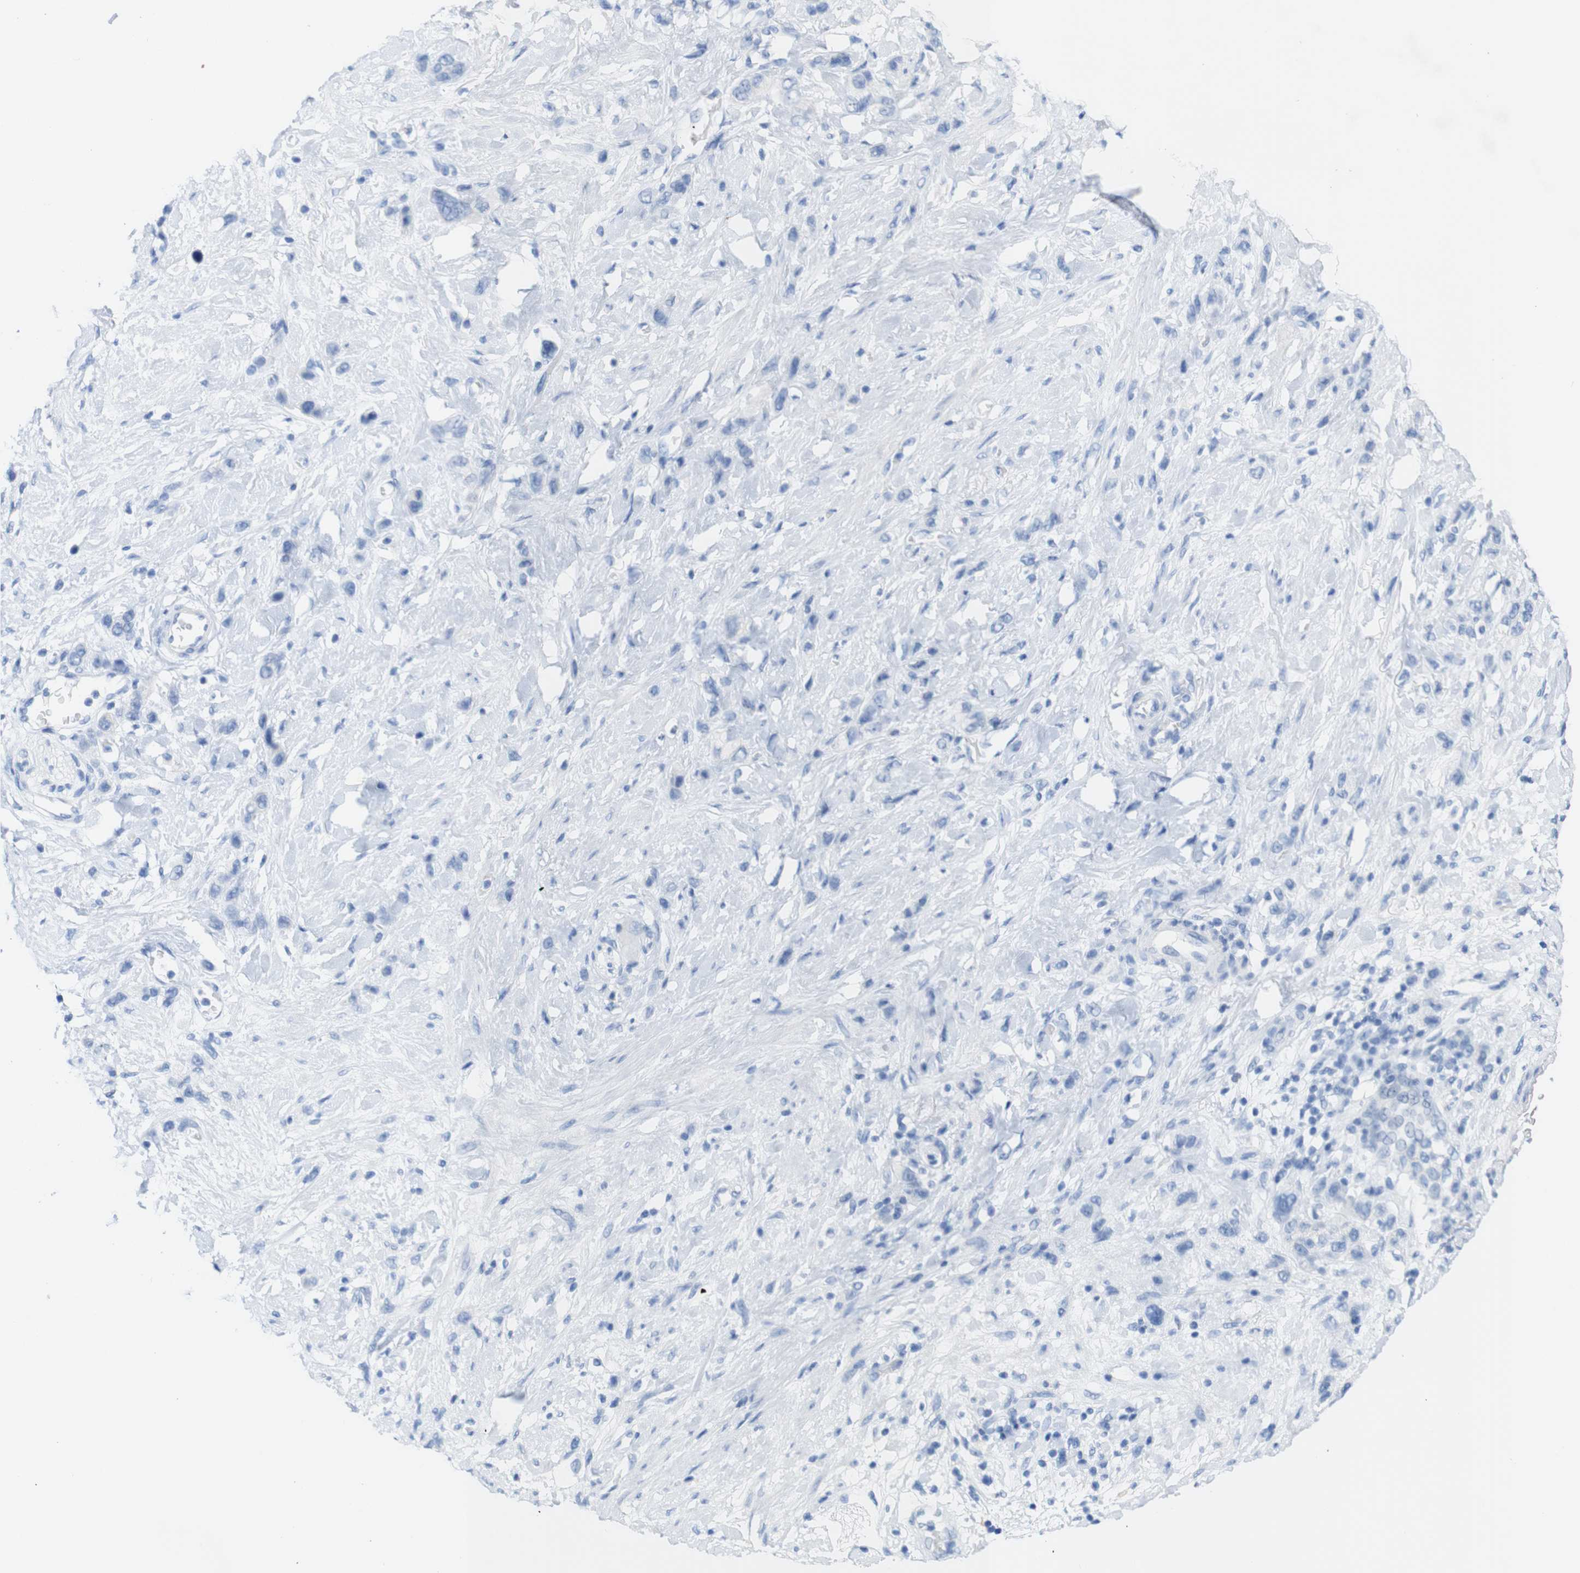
{"staining": {"intensity": "negative", "quantity": "none", "location": "none"}, "tissue": "stomach cancer", "cell_type": "Tumor cells", "image_type": "cancer", "snomed": [{"axis": "morphology", "description": "Adenocarcinoma, NOS"}, {"axis": "morphology", "description": "Adenocarcinoma, High grade"}, {"axis": "topography", "description": "Stomach, upper"}, {"axis": "topography", "description": "Stomach, lower"}], "caption": "Immunohistochemical staining of human high-grade adenocarcinoma (stomach) shows no significant positivity in tumor cells.", "gene": "LAG3", "patient": {"sex": "female", "age": 65}}